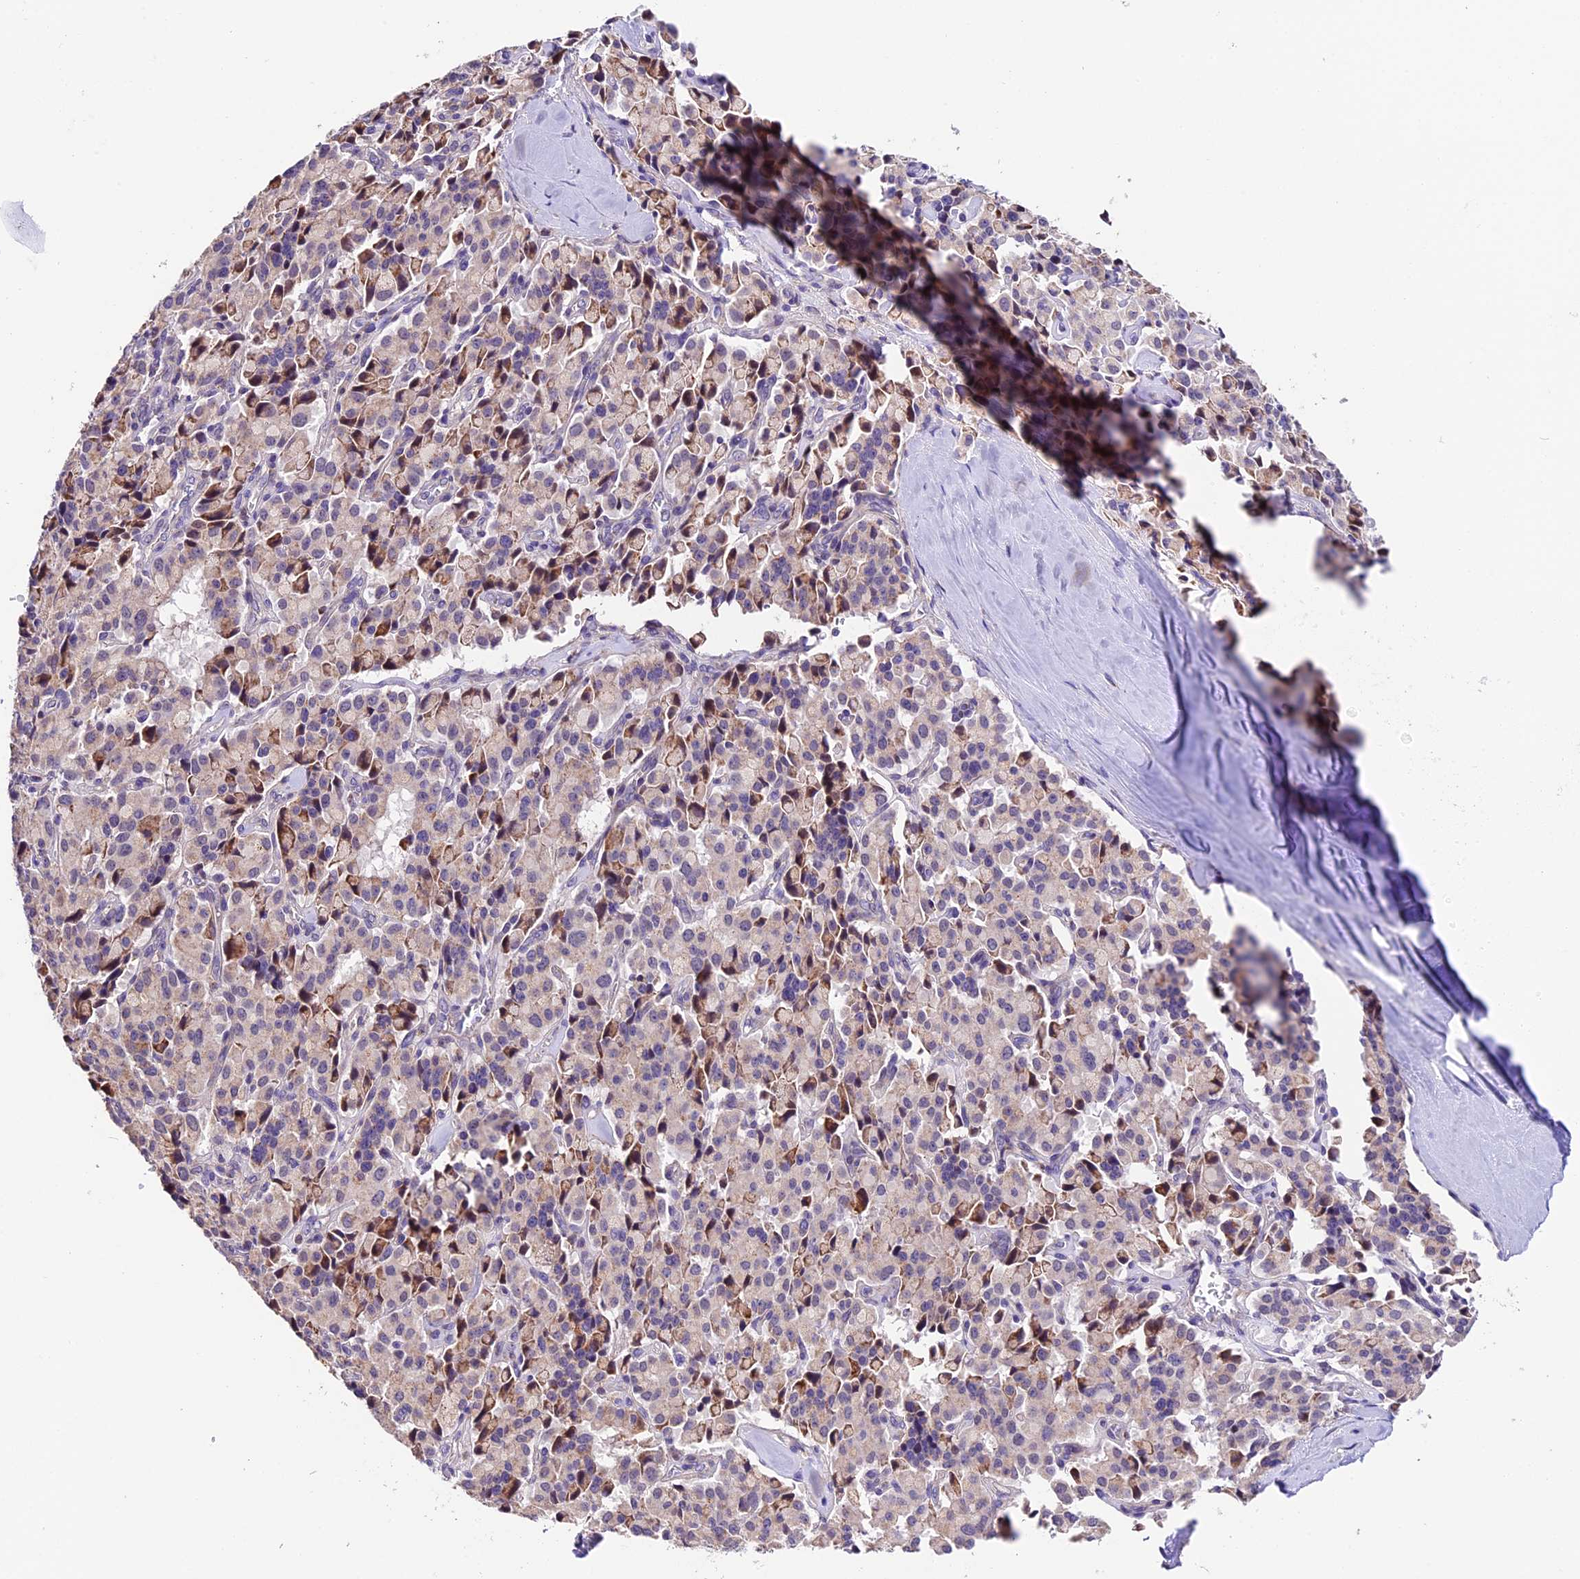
{"staining": {"intensity": "weak", "quantity": "25%-75%", "location": "cytoplasmic/membranous"}, "tissue": "pancreatic cancer", "cell_type": "Tumor cells", "image_type": "cancer", "snomed": [{"axis": "morphology", "description": "Adenocarcinoma, NOS"}, {"axis": "topography", "description": "Pancreas"}], "caption": "This is an image of immunohistochemistry staining of pancreatic cancer, which shows weak positivity in the cytoplasmic/membranous of tumor cells.", "gene": "DDX28", "patient": {"sex": "male", "age": 65}}